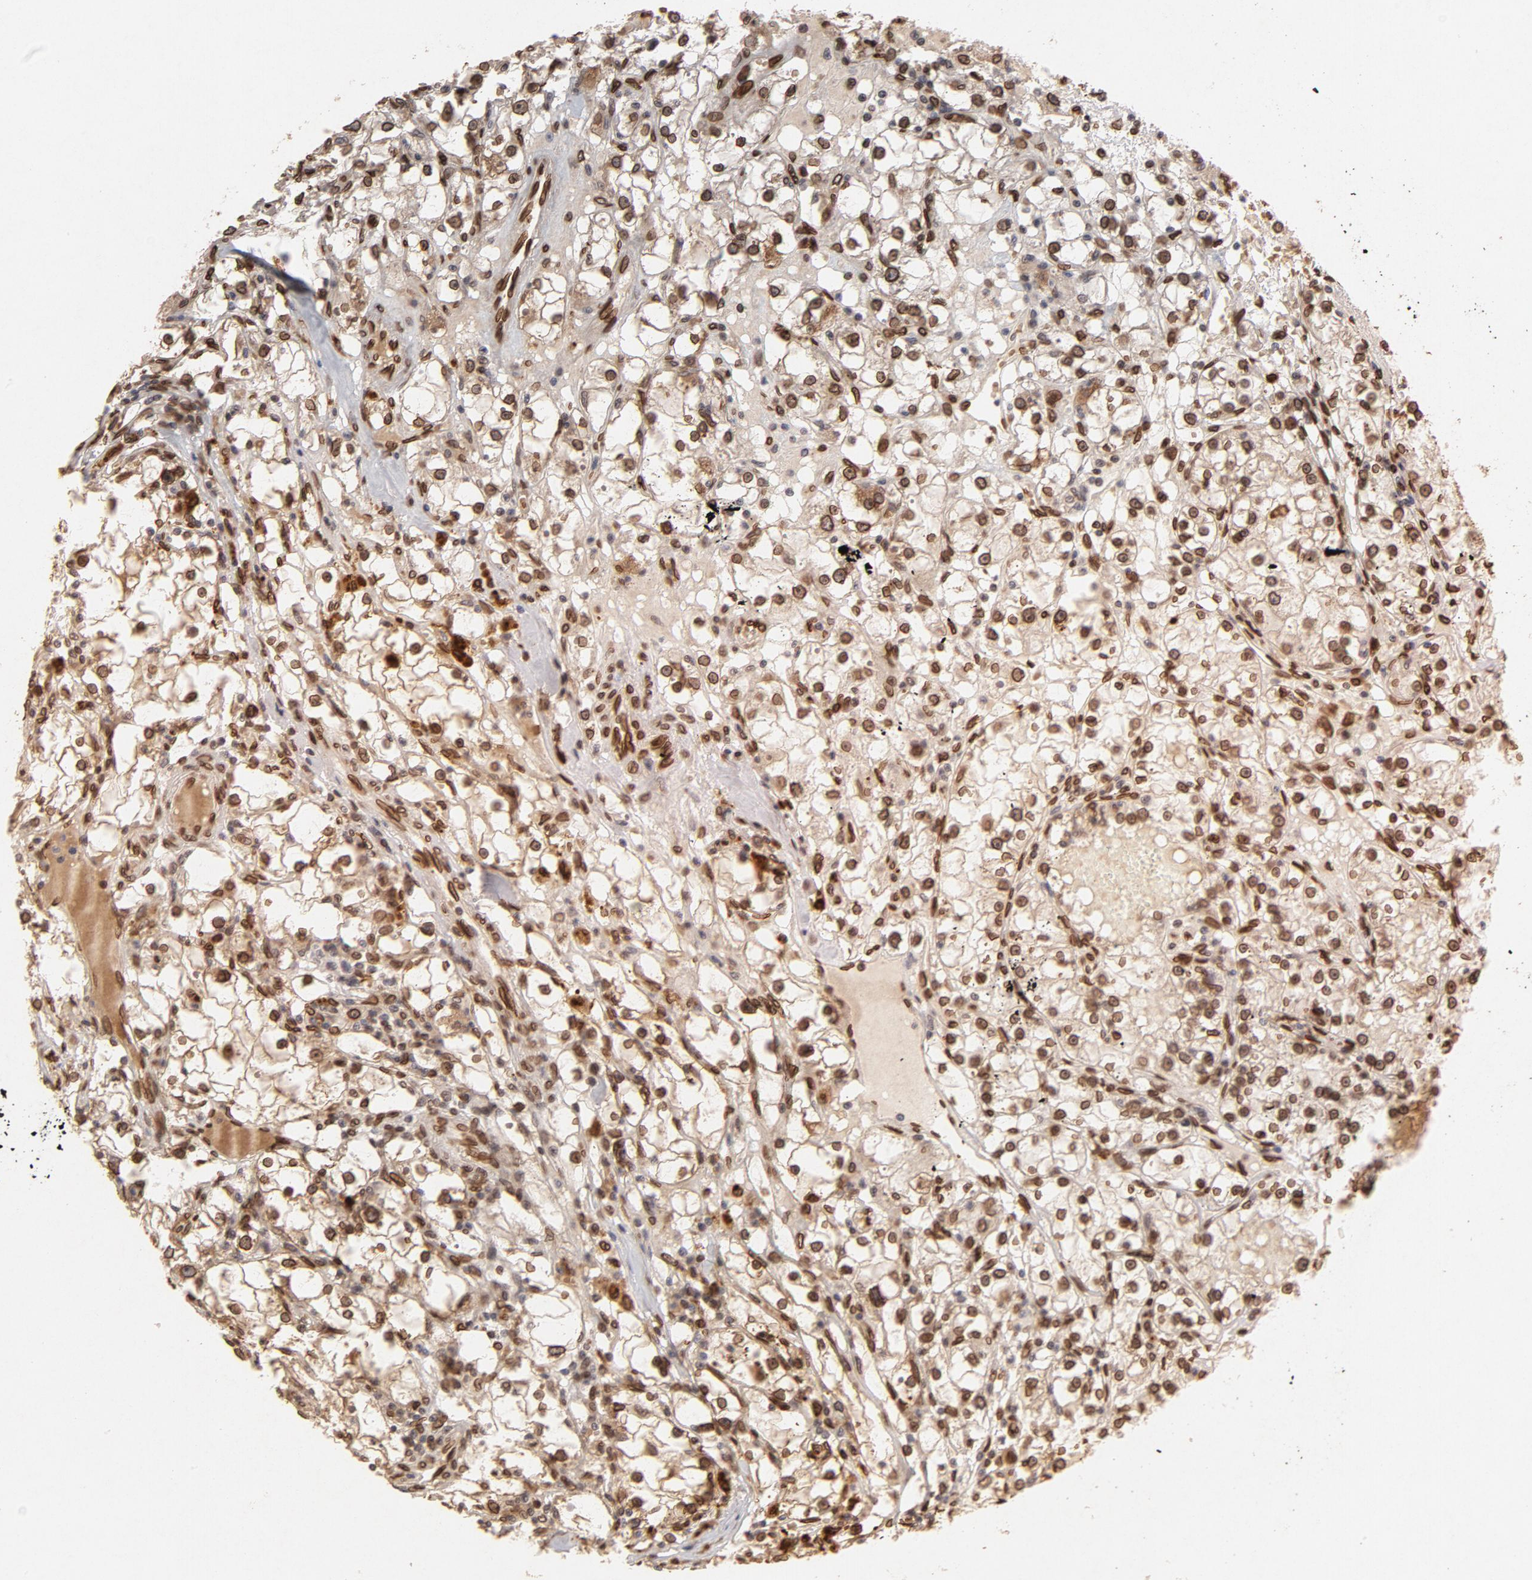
{"staining": {"intensity": "strong", "quantity": ">75%", "location": "cytoplasmic/membranous,nuclear"}, "tissue": "renal cancer", "cell_type": "Tumor cells", "image_type": "cancer", "snomed": [{"axis": "morphology", "description": "Adenocarcinoma, NOS"}, {"axis": "topography", "description": "Kidney"}], "caption": "Human adenocarcinoma (renal) stained with a brown dye reveals strong cytoplasmic/membranous and nuclear positive positivity in approximately >75% of tumor cells.", "gene": "LMNA", "patient": {"sex": "male", "age": 56}}